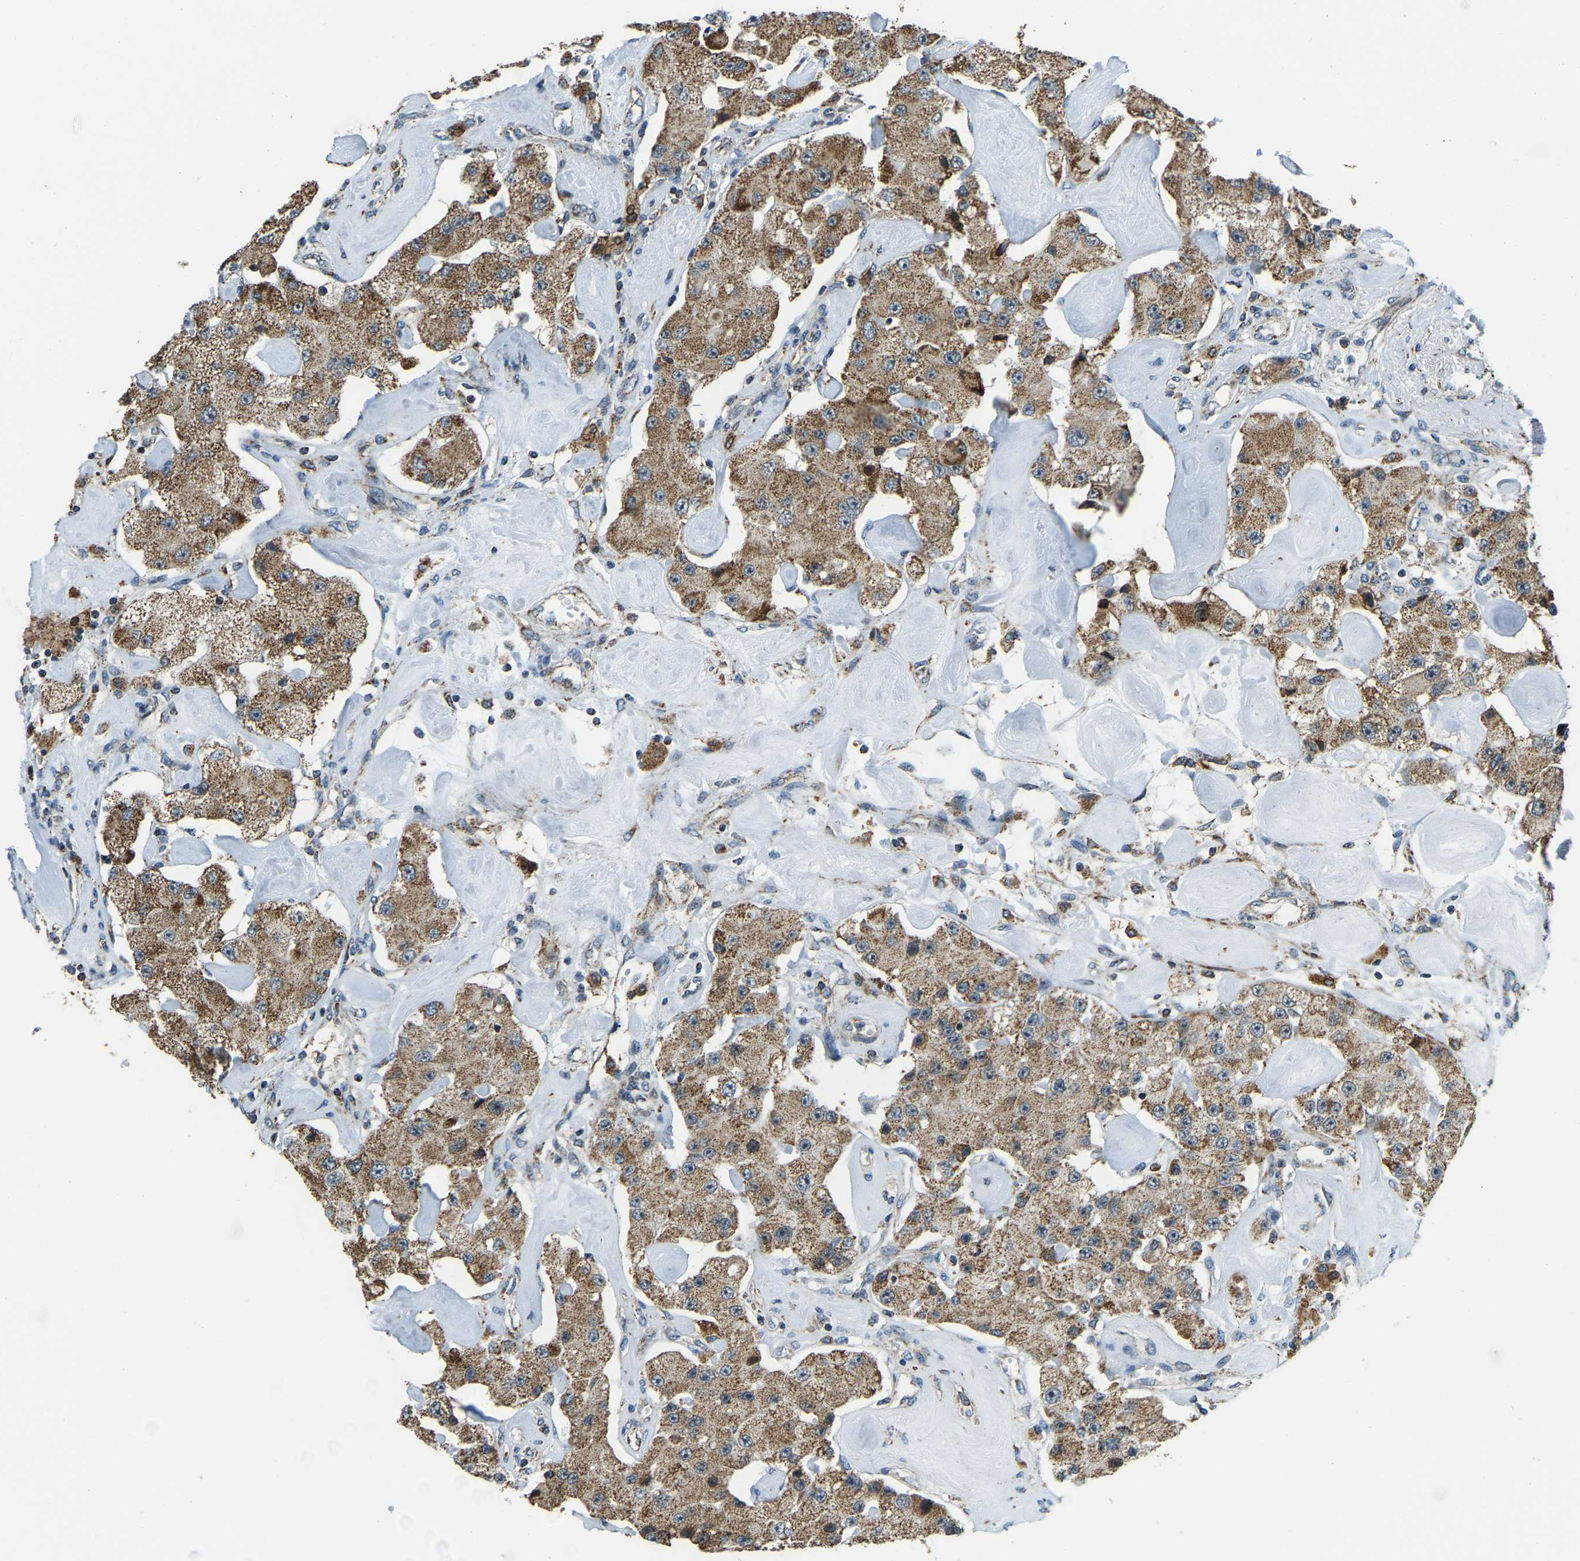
{"staining": {"intensity": "moderate", "quantity": ">75%", "location": "cytoplasmic/membranous"}, "tissue": "carcinoid", "cell_type": "Tumor cells", "image_type": "cancer", "snomed": [{"axis": "morphology", "description": "Carcinoid, malignant, NOS"}, {"axis": "topography", "description": "Pancreas"}], "caption": "High-magnification brightfield microscopy of carcinoid (malignant) stained with DAB (brown) and counterstained with hematoxylin (blue). tumor cells exhibit moderate cytoplasmic/membranous positivity is seen in approximately>75% of cells. (Brightfield microscopy of DAB IHC at high magnification).", "gene": "RBM33", "patient": {"sex": "male", "age": 41}}